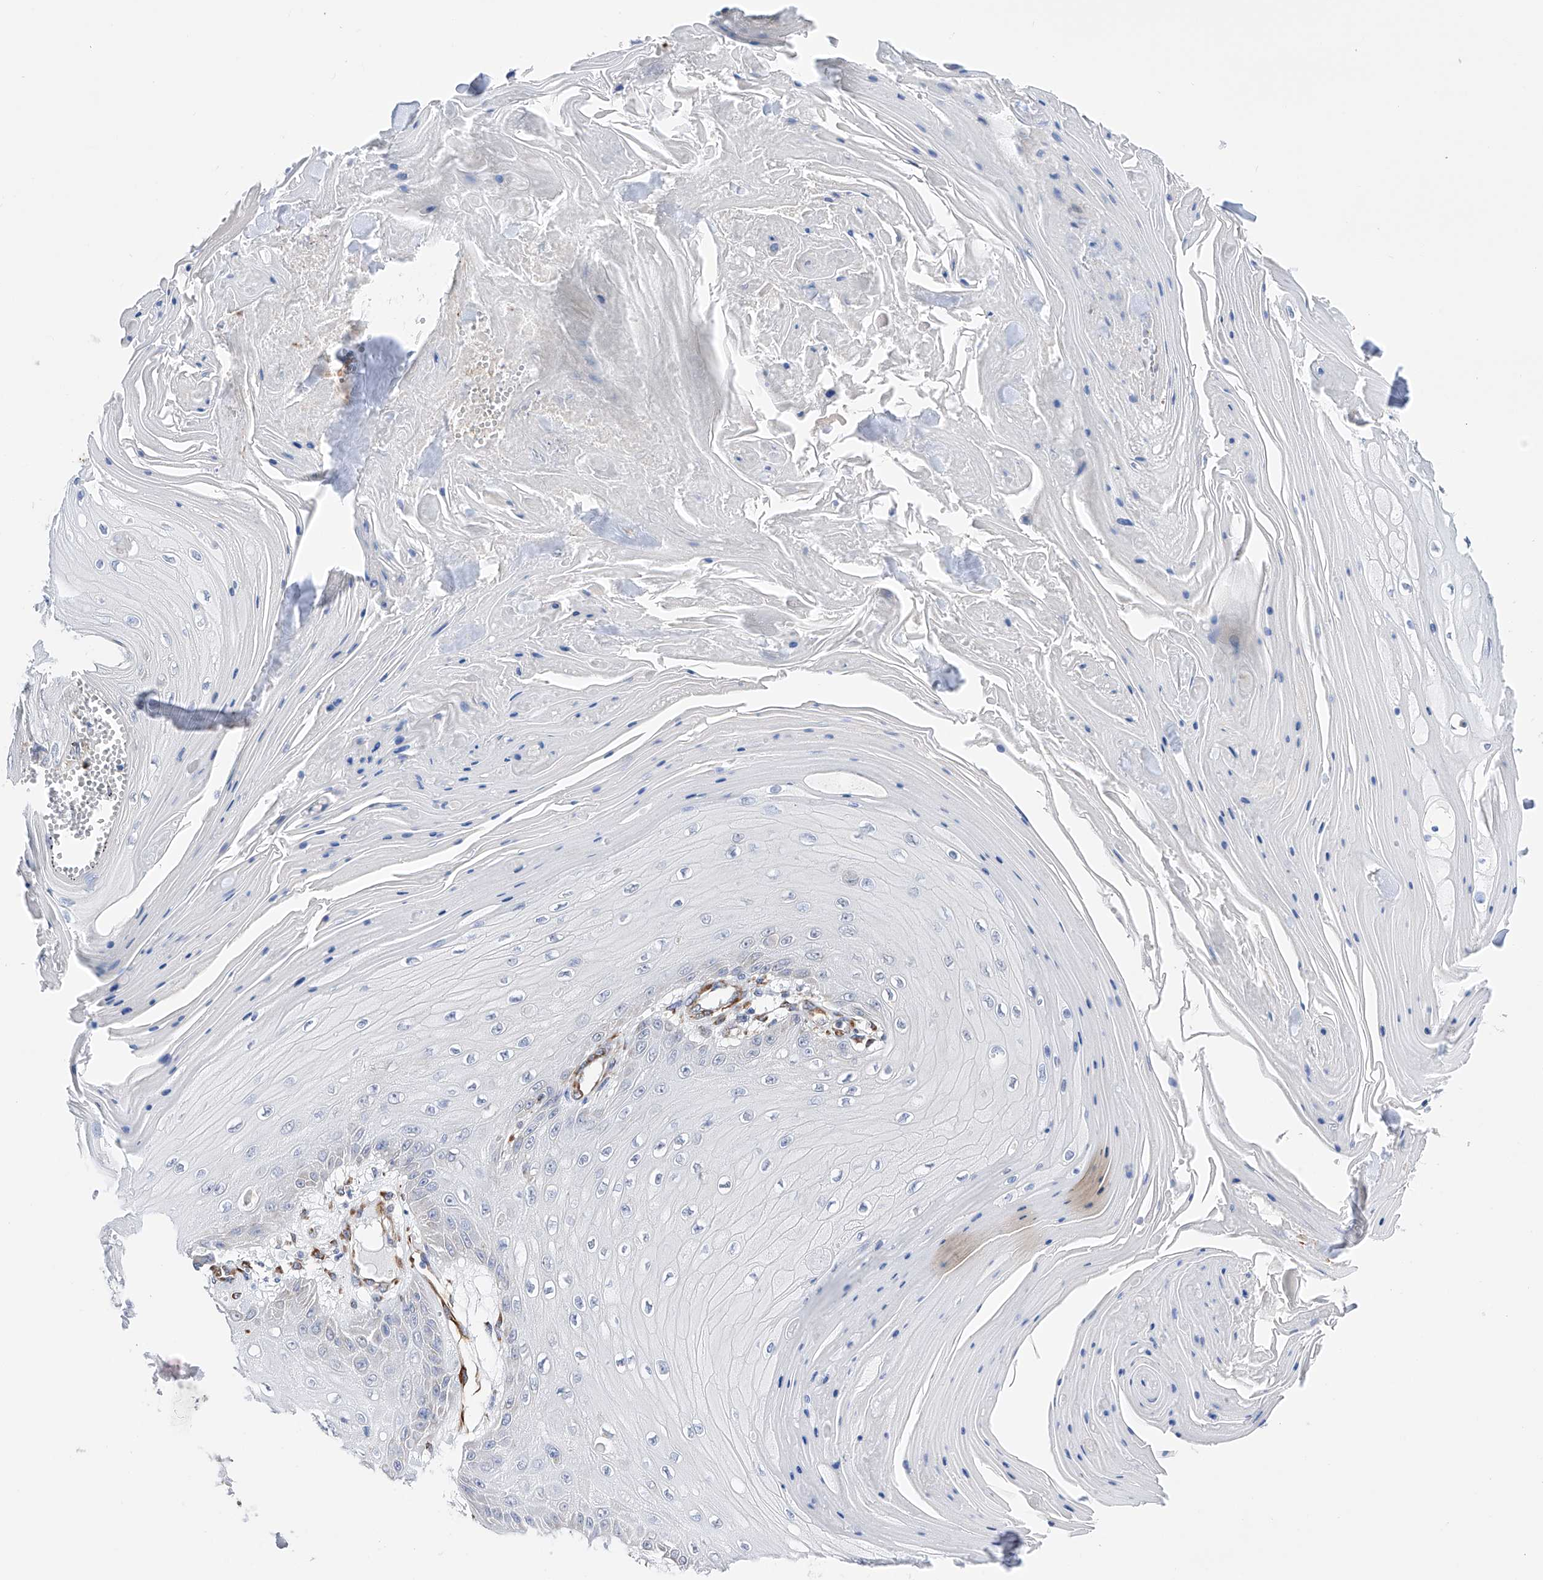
{"staining": {"intensity": "negative", "quantity": "none", "location": "none"}, "tissue": "skin cancer", "cell_type": "Tumor cells", "image_type": "cancer", "snomed": [{"axis": "morphology", "description": "Squamous cell carcinoma, NOS"}, {"axis": "topography", "description": "Skin"}], "caption": "A micrograph of skin cancer (squamous cell carcinoma) stained for a protein displays no brown staining in tumor cells. The staining is performed using DAB brown chromogen with nuclei counter-stained in using hematoxylin.", "gene": "PDIA5", "patient": {"sex": "male", "age": 74}}